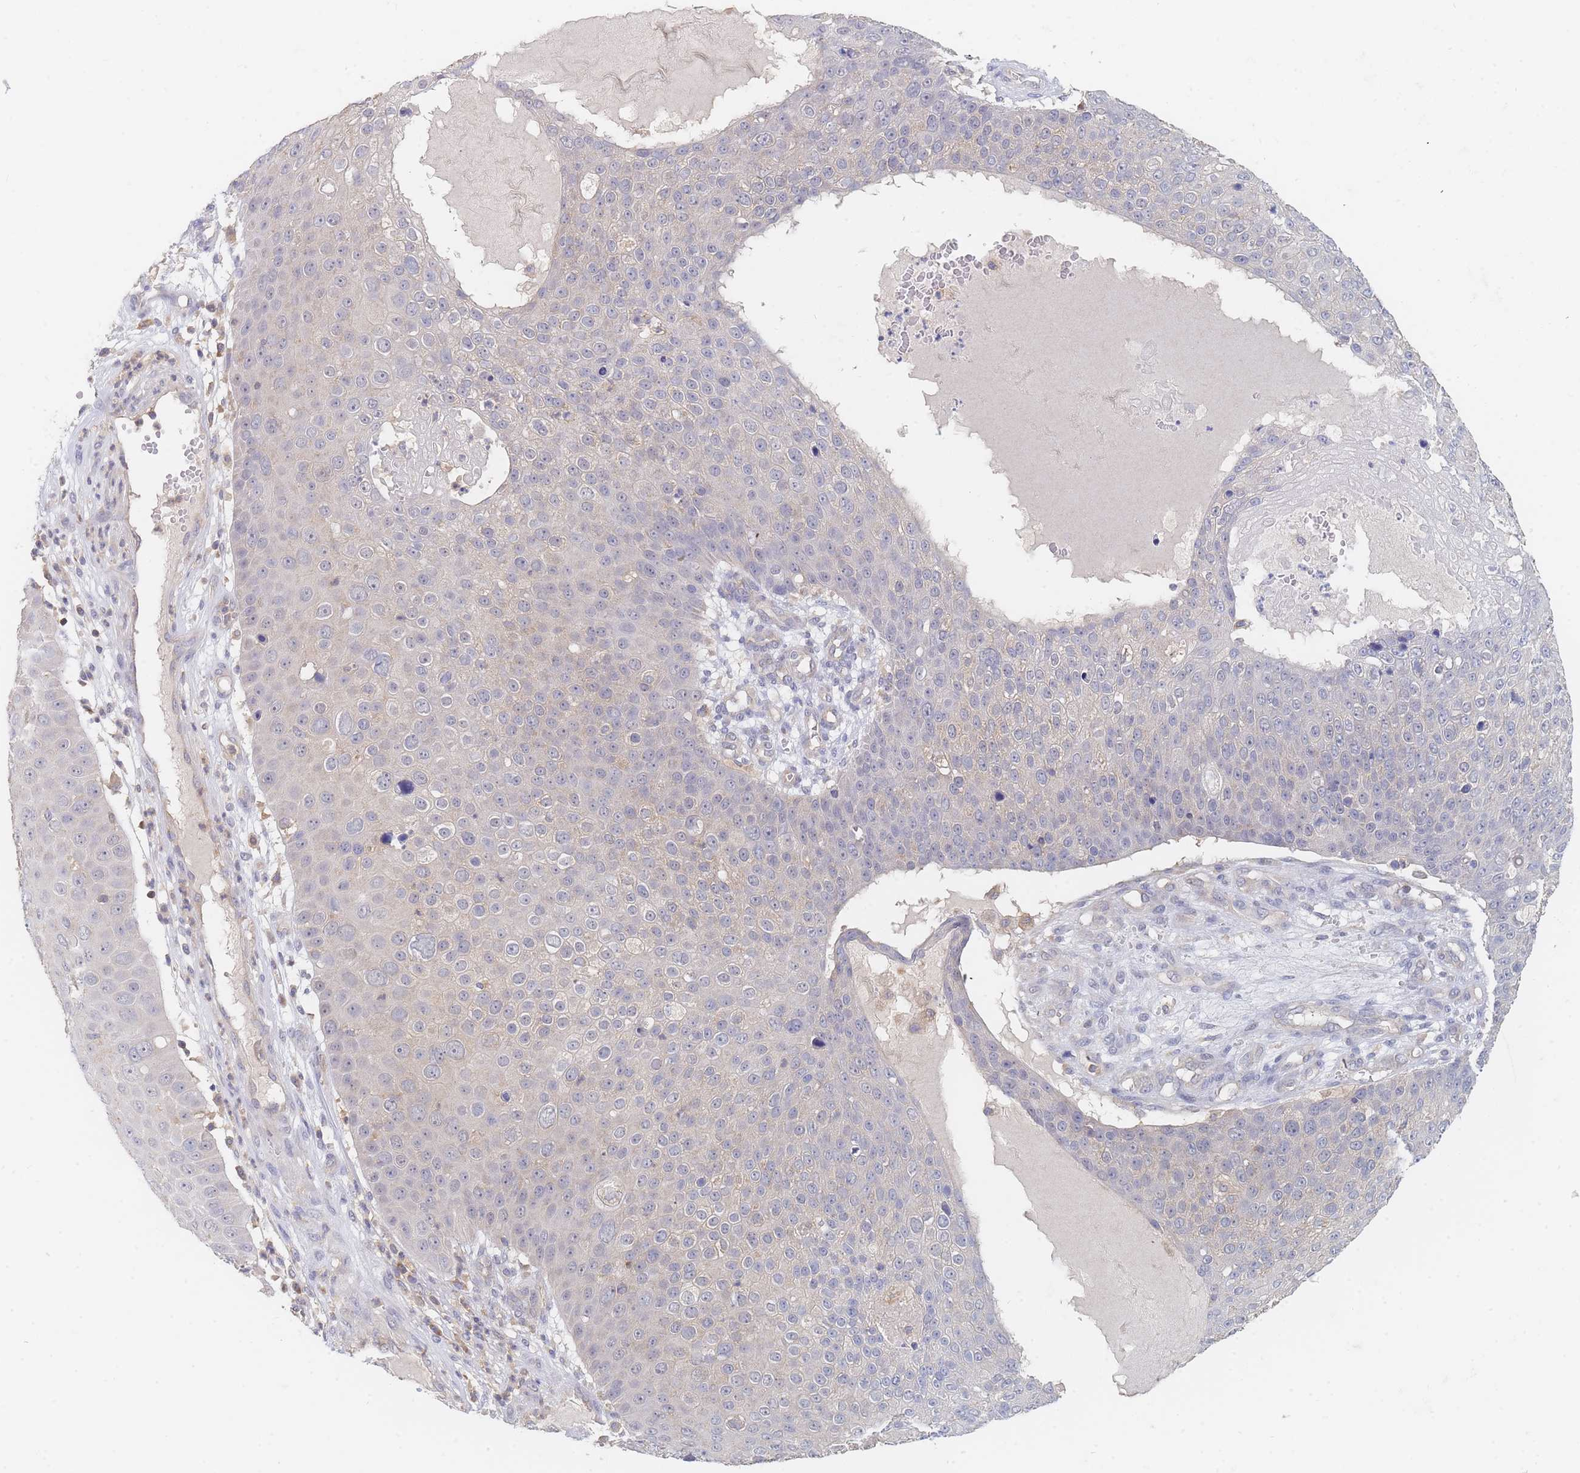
{"staining": {"intensity": "negative", "quantity": "none", "location": "none"}, "tissue": "skin cancer", "cell_type": "Tumor cells", "image_type": "cancer", "snomed": [{"axis": "morphology", "description": "Squamous cell carcinoma, NOS"}, {"axis": "topography", "description": "Skin"}], "caption": "Human skin cancer stained for a protein using immunohistochemistry reveals no positivity in tumor cells.", "gene": "PPP6C", "patient": {"sex": "male", "age": 71}}